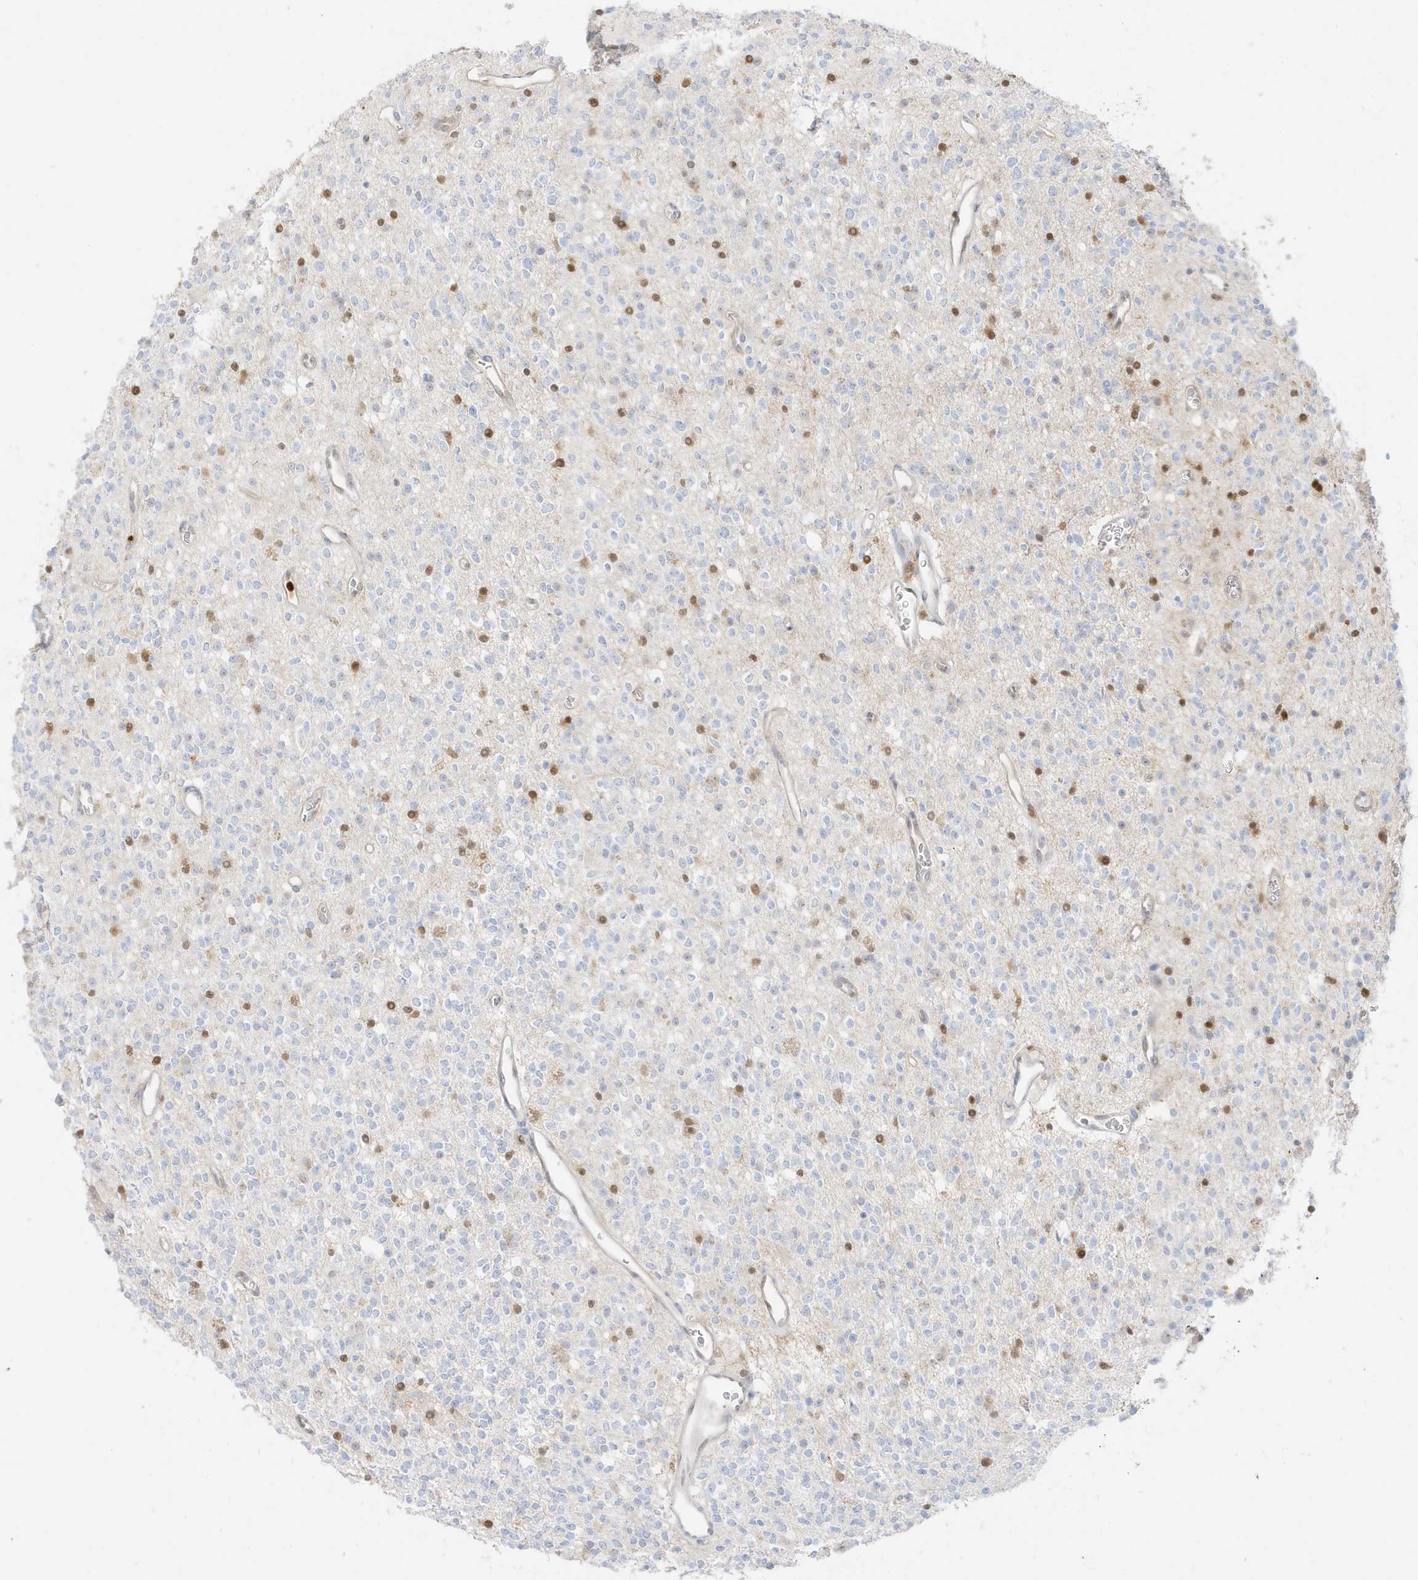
{"staining": {"intensity": "negative", "quantity": "none", "location": "none"}, "tissue": "glioma", "cell_type": "Tumor cells", "image_type": "cancer", "snomed": [{"axis": "morphology", "description": "Glioma, malignant, High grade"}, {"axis": "topography", "description": "Brain"}], "caption": "High power microscopy image of an IHC micrograph of glioma, revealing no significant staining in tumor cells. (Immunohistochemistry (ihc), brightfield microscopy, high magnification).", "gene": "GCA", "patient": {"sex": "male", "age": 34}}